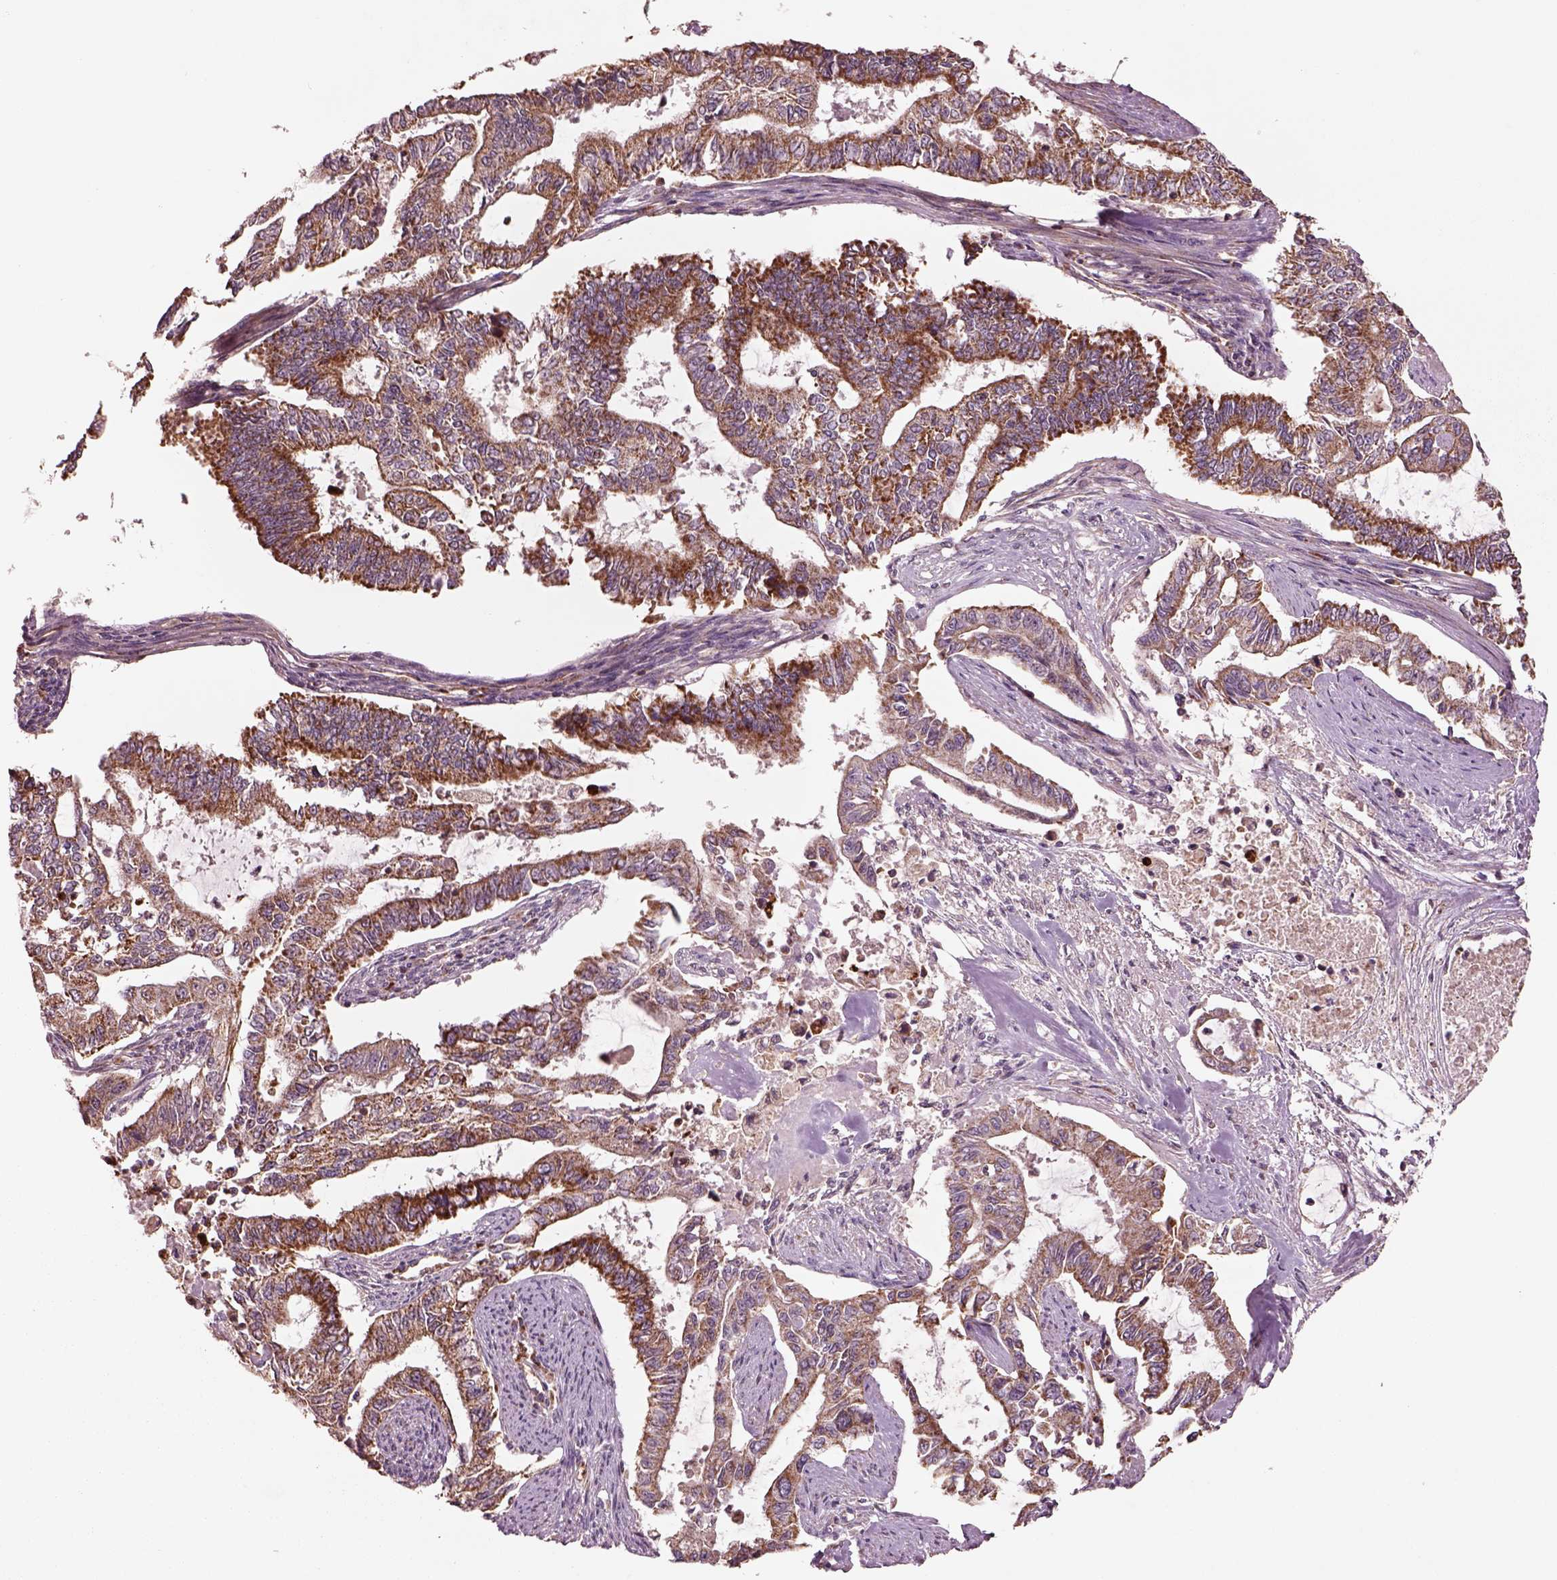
{"staining": {"intensity": "moderate", "quantity": ">75%", "location": "cytoplasmic/membranous"}, "tissue": "endometrial cancer", "cell_type": "Tumor cells", "image_type": "cancer", "snomed": [{"axis": "morphology", "description": "Adenocarcinoma, NOS"}, {"axis": "topography", "description": "Uterus"}], "caption": "An immunohistochemistry photomicrograph of neoplastic tissue is shown. Protein staining in brown shows moderate cytoplasmic/membranous positivity in endometrial cancer within tumor cells.", "gene": "SLC25A5", "patient": {"sex": "female", "age": 59}}